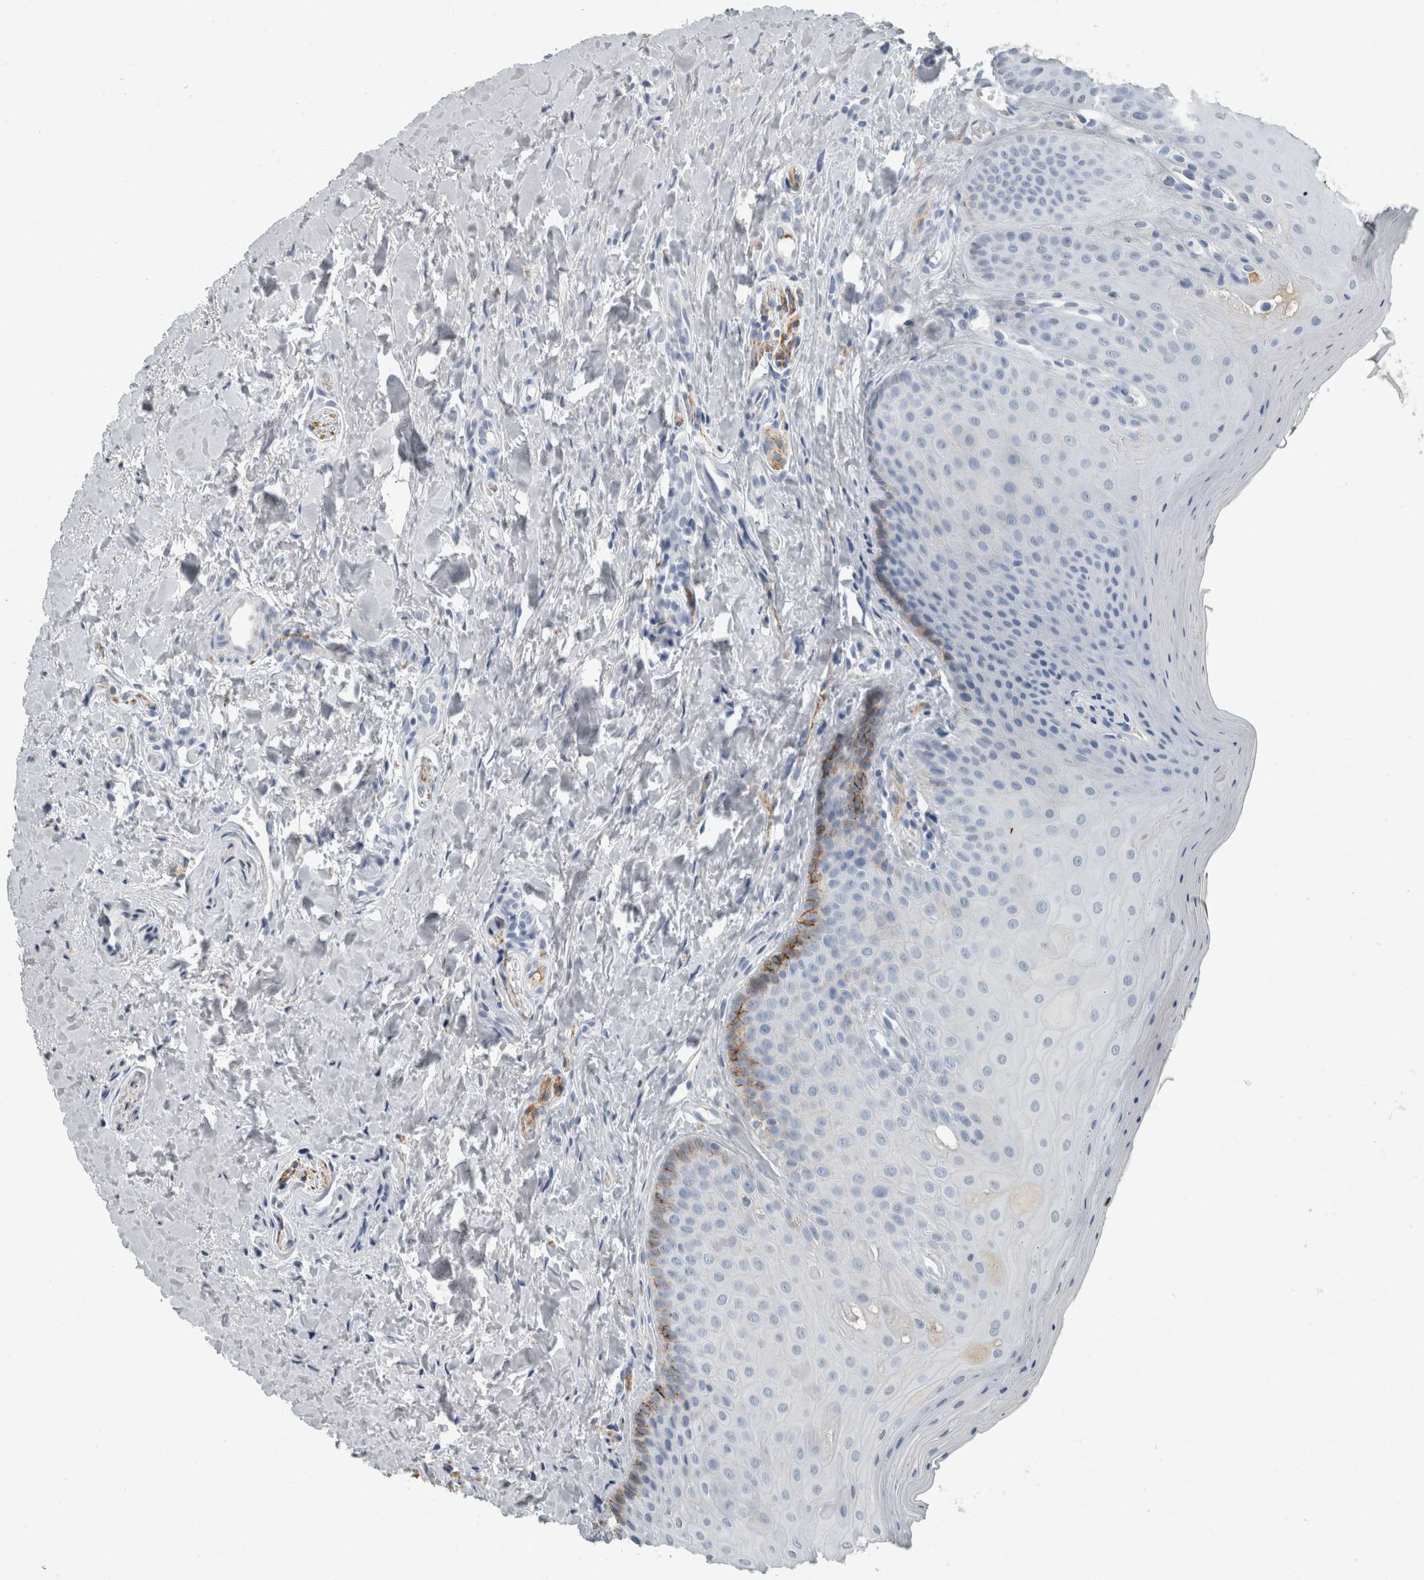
{"staining": {"intensity": "weak", "quantity": "<25%", "location": "cytoplasmic/membranous"}, "tissue": "oral mucosa", "cell_type": "Squamous epithelial cells", "image_type": "normal", "snomed": [{"axis": "morphology", "description": "Normal tissue, NOS"}, {"axis": "topography", "description": "Oral tissue"}], "caption": "A histopathology image of oral mucosa stained for a protein displays no brown staining in squamous epithelial cells.", "gene": "CHL1", "patient": {"sex": "female", "age": 31}}